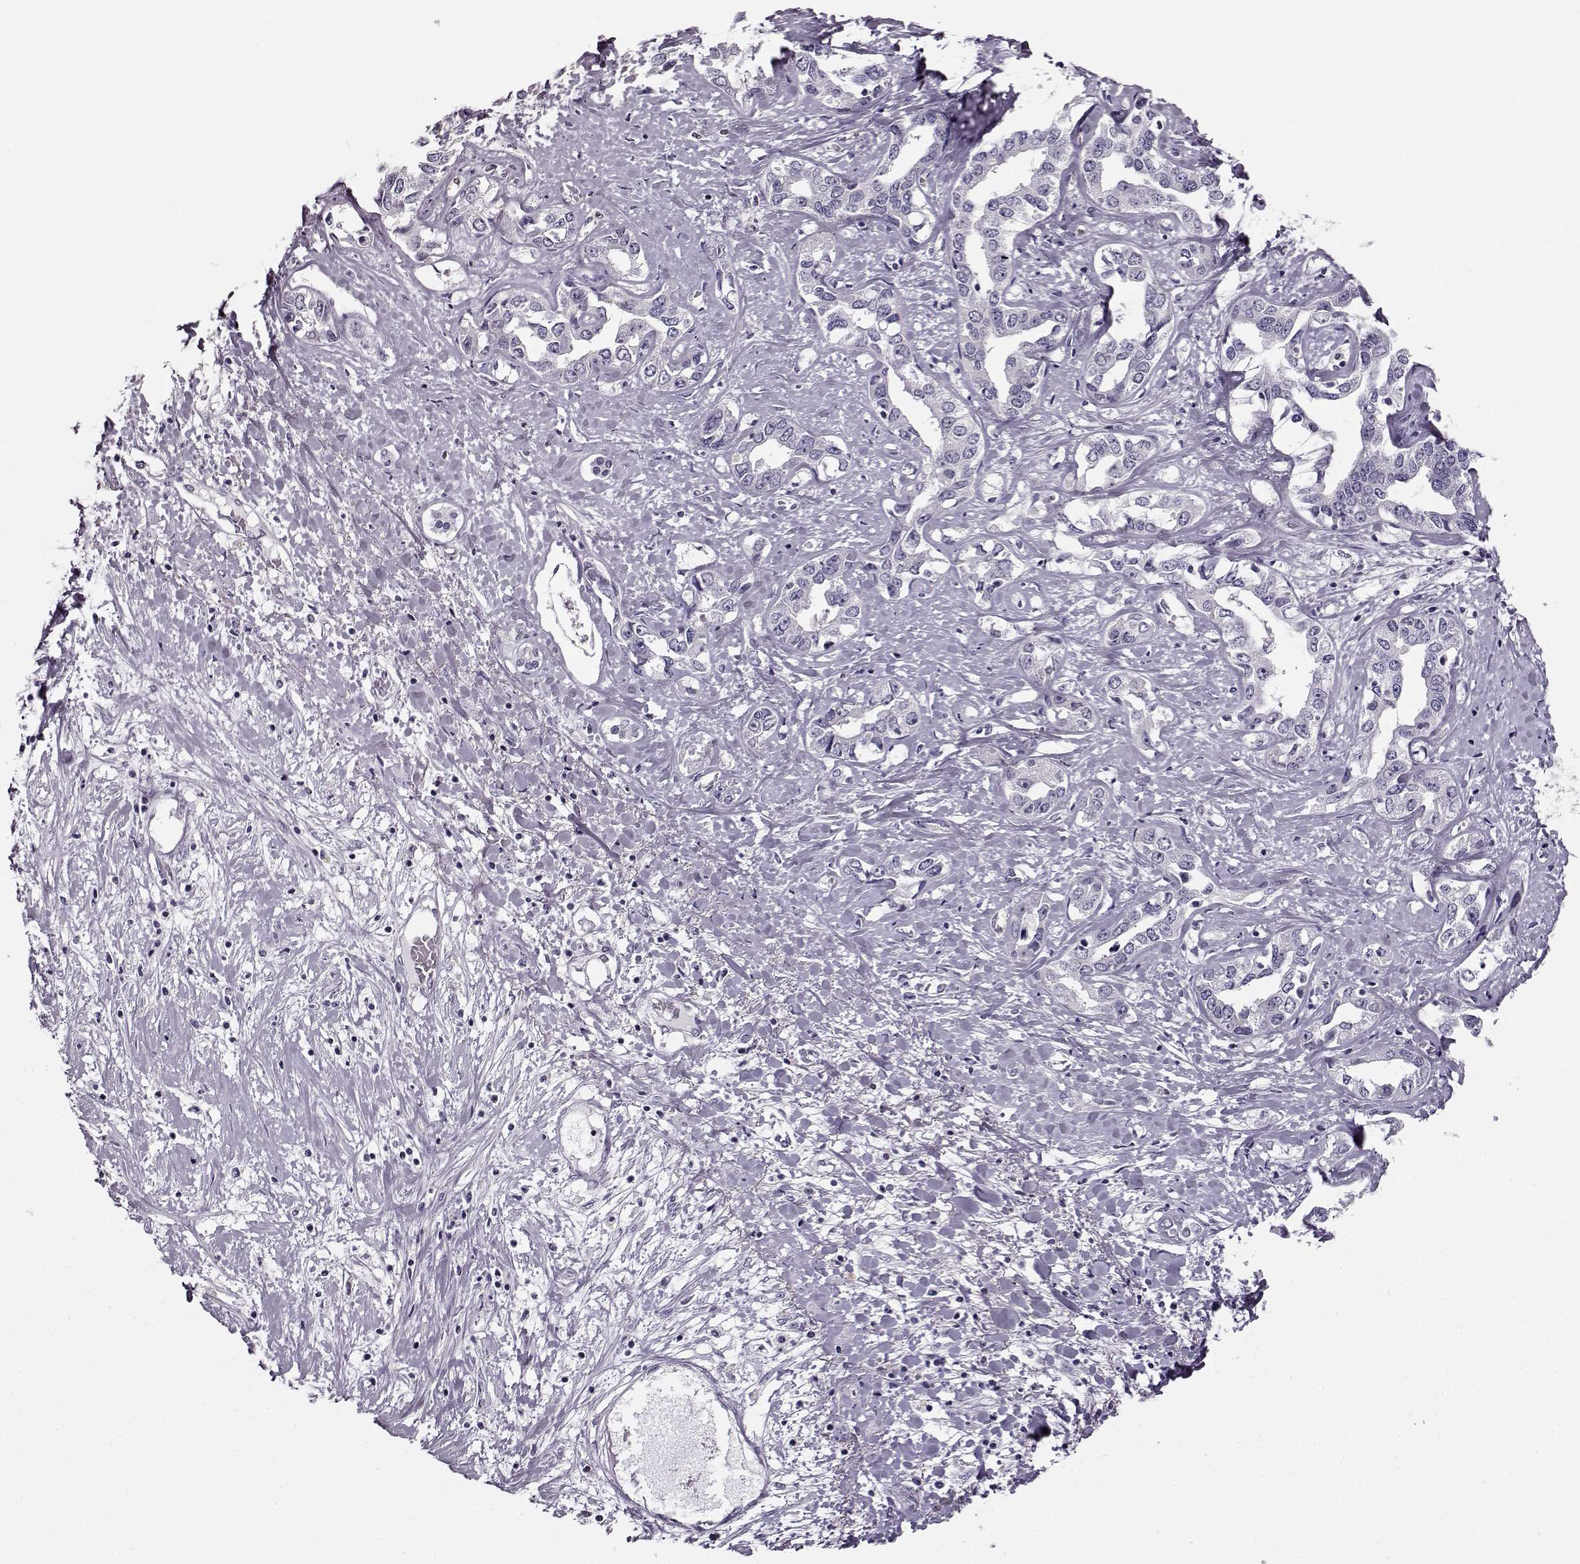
{"staining": {"intensity": "negative", "quantity": "none", "location": "none"}, "tissue": "liver cancer", "cell_type": "Tumor cells", "image_type": "cancer", "snomed": [{"axis": "morphology", "description": "Cholangiocarcinoma"}, {"axis": "topography", "description": "Liver"}], "caption": "Histopathology image shows no protein expression in tumor cells of liver cholangiocarcinoma tissue.", "gene": "RP1L1", "patient": {"sex": "male", "age": 59}}